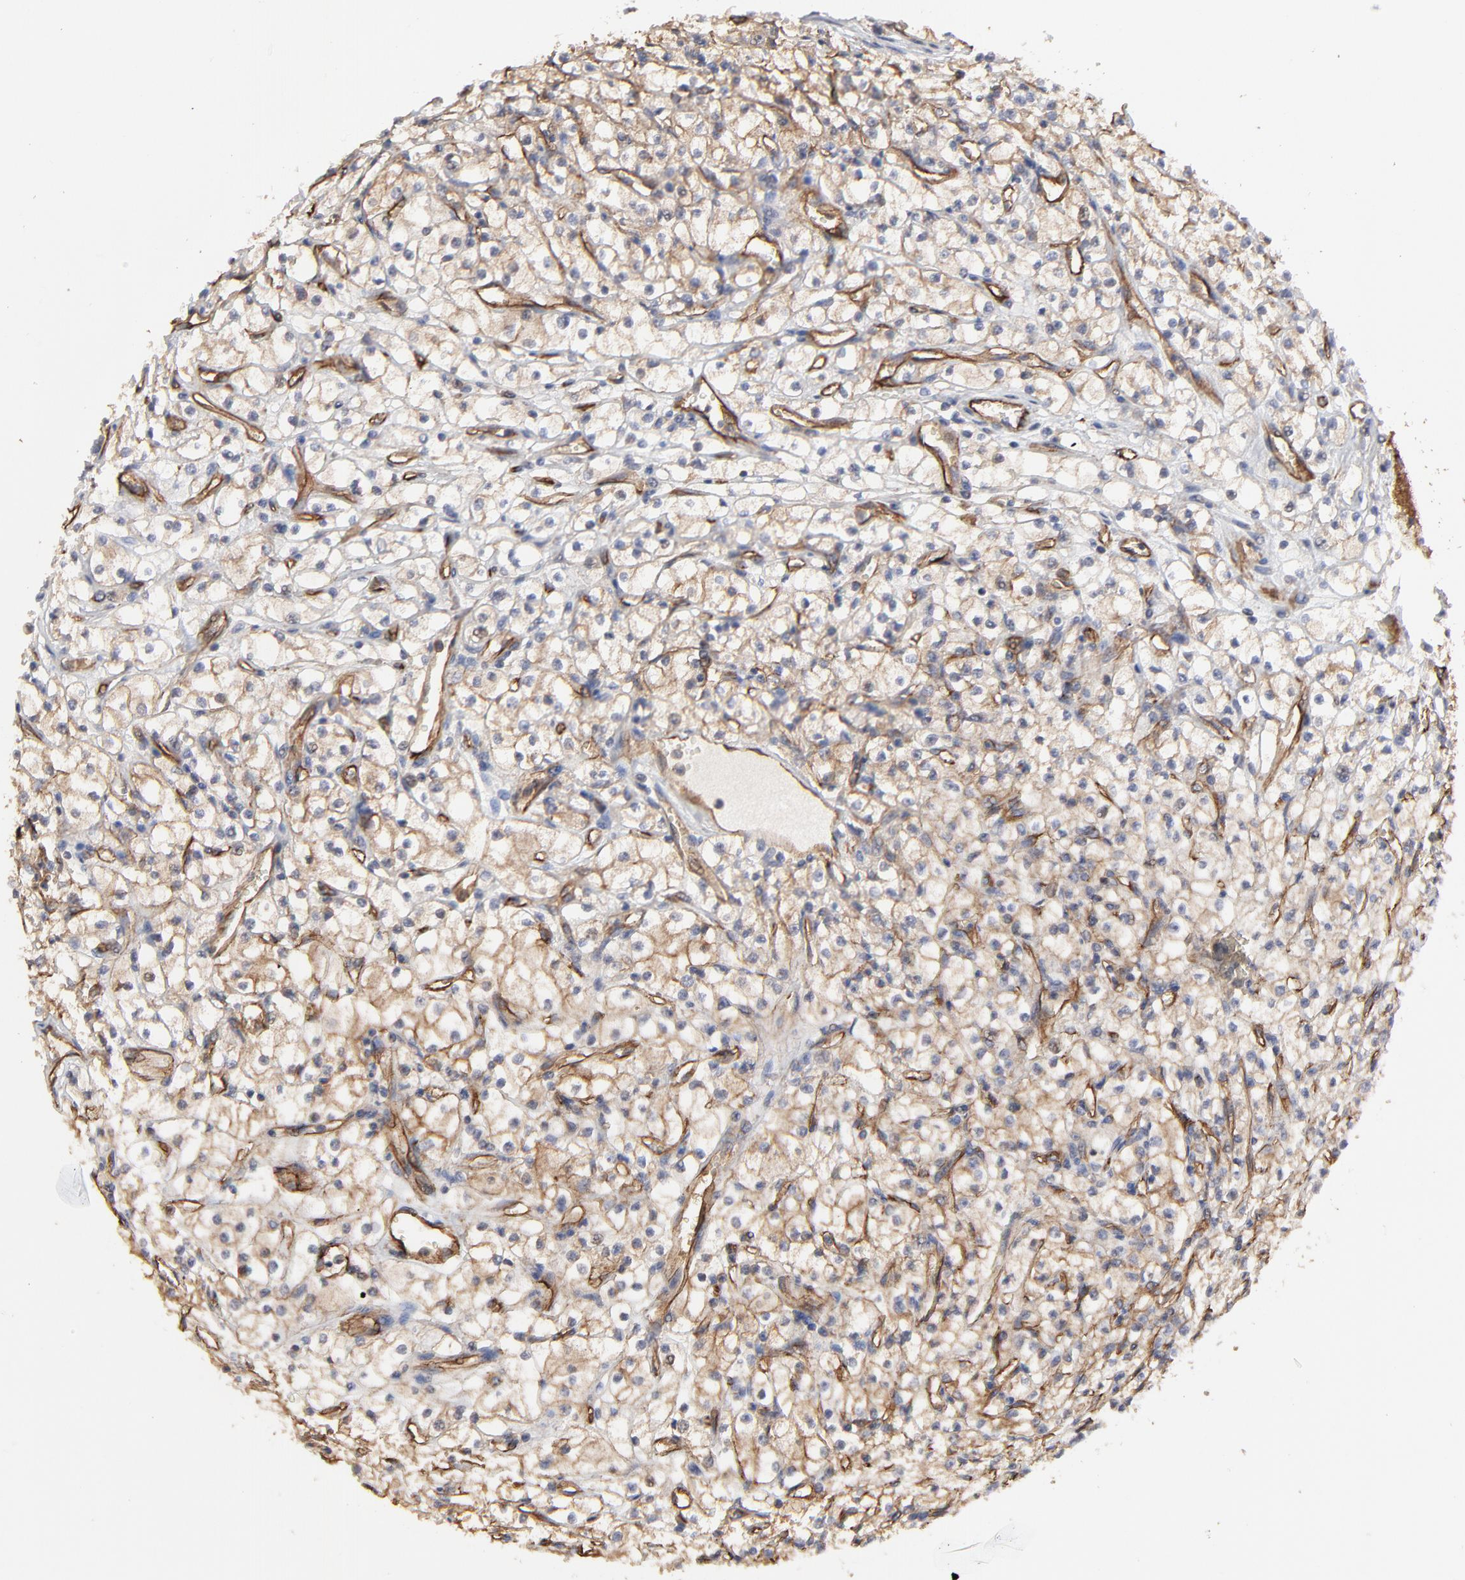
{"staining": {"intensity": "moderate", "quantity": "25%-75%", "location": "cytoplasmic/membranous"}, "tissue": "renal cancer", "cell_type": "Tumor cells", "image_type": "cancer", "snomed": [{"axis": "morphology", "description": "Adenocarcinoma, NOS"}, {"axis": "topography", "description": "Kidney"}], "caption": "Human renal cancer (adenocarcinoma) stained with a brown dye exhibits moderate cytoplasmic/membranous positive expression in about 25%-75% of tumor cells.", "gene": "ARMT1", "patient": {"sex": "male", "age": 61}}